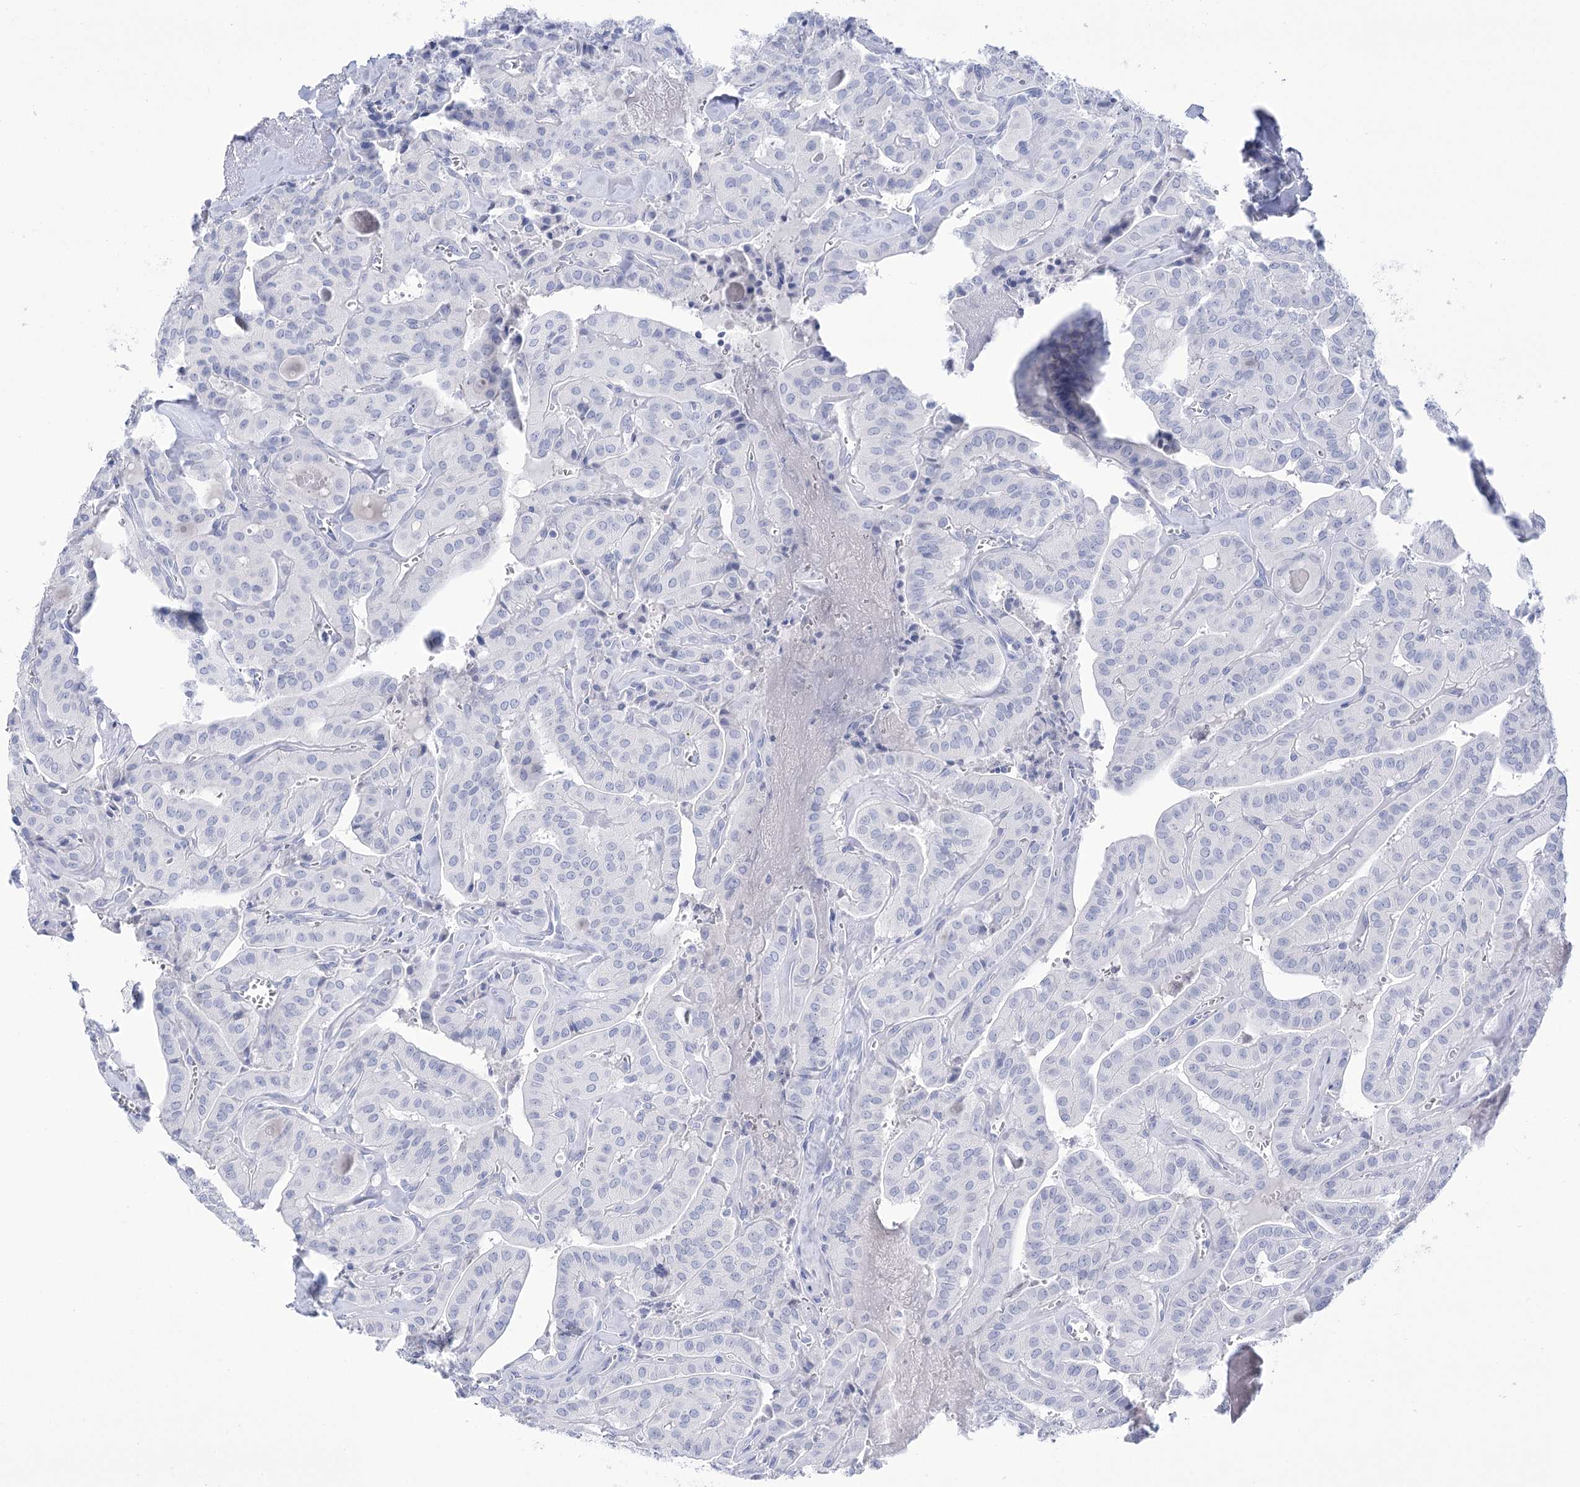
{"staining": {"intensity": "negative", "quantity": "none", "location": "none"}, "tissue": "thyroid cancer", "cell_type": "Tumor cells", "image_type": "cancer", "snomed": [{"axis": "morphology", "description": "Papillary adenocarcinoma, NOS"}, {"axis": "topography", "description": "Thyroid gland"}], "caption": "Tumor cells show no significant expression in papillary adenocarcinoma (thyroid).", "gene": "PBLD", "patient": {"sex": "male", "age": 52}}